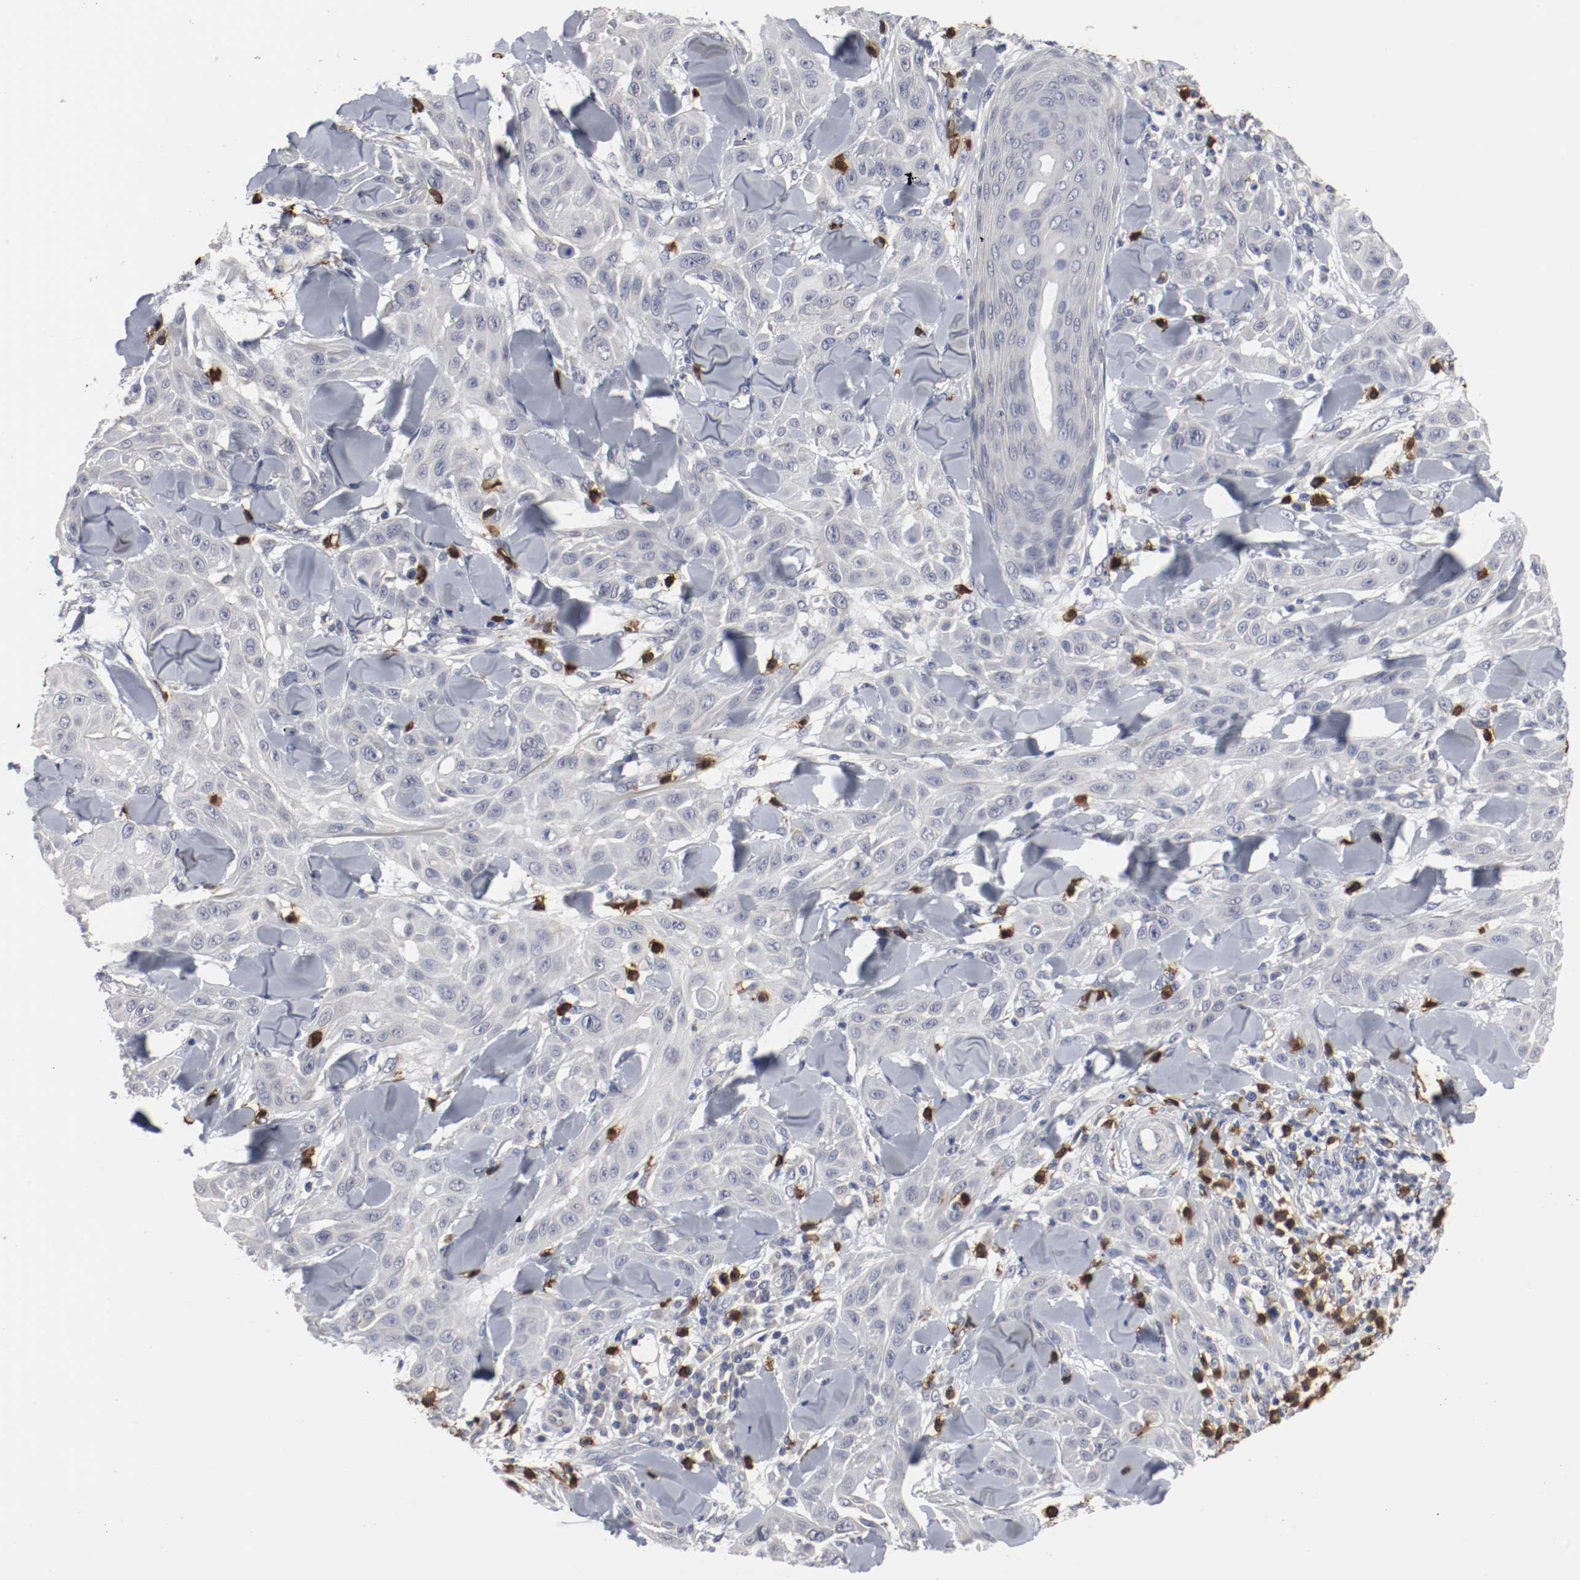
{"staining": {"intensity": "negative", "quantity": "none", "location": "none"}, "tissue": "skin cancer", "cell_type": "Tumor cells", "image_type": "cancer", "snomed": [{"axis": "morphology", "description": "Squamous cell carcinoma, NOS"}, {"axis": "topography", "description": "Skin"}], "caption": "This photomicrograph is of skin cancer (squamous cell carcinoma) stained with immunohistochemistry (IHC) to label a protein in brown with the nuclei are counter-stained blue. There is no expression in tumor cells.", "gene": "CEBPE", "patient": {"sex": "male", "age": 24}}